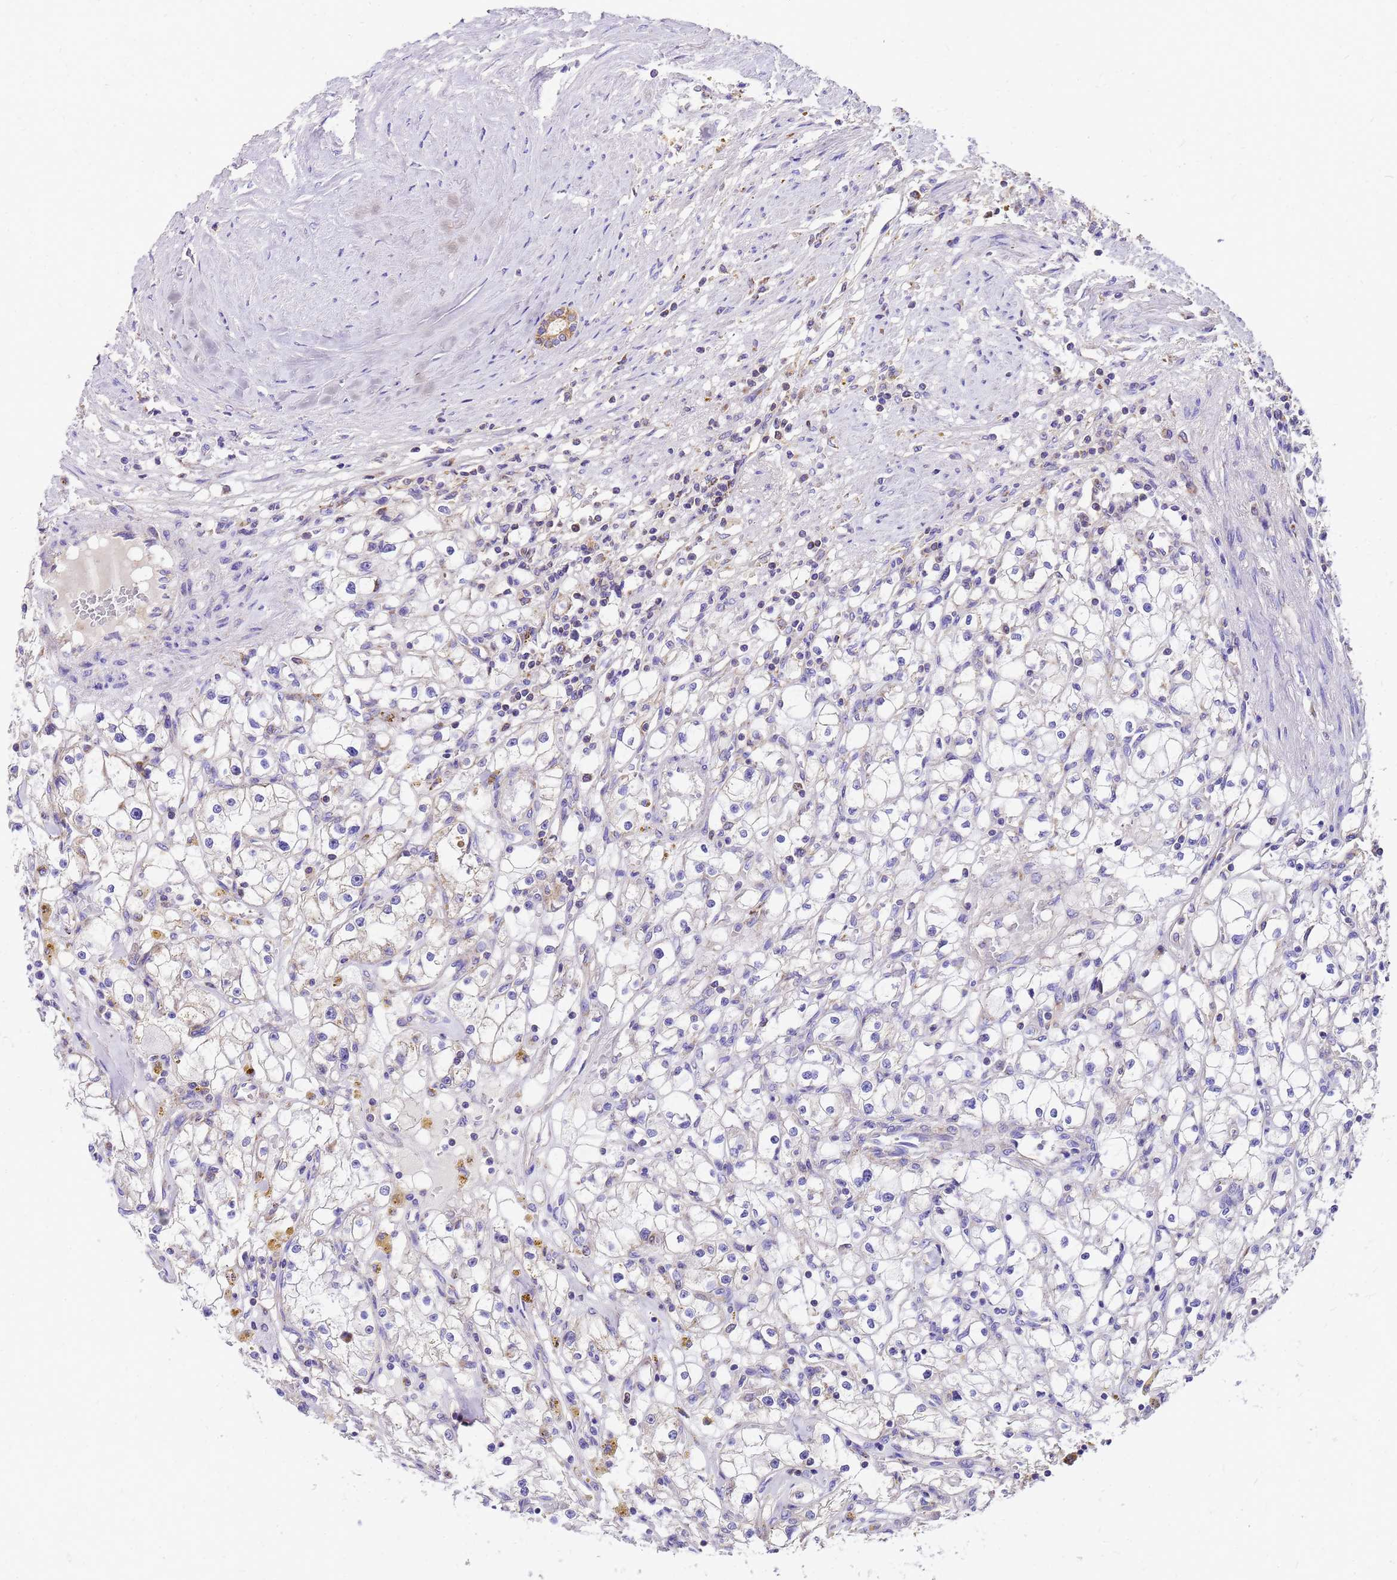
{"staining": {"intensity": "negative", "quantity": "none", "location": "none"}, "tissue": "renal cancer", "cell_type": "Tumor cells", "image_type": "cancer", "snomed": [{"axis": "morphology", "description": "Adenocarcinoma, NOS"}, {"axis": "topography", "description": "Kidney"}], "caption": "An immunohistochemistry (IHC) histopathology image of renal cancer (adenocarcinoma) is shown. There is no staining in tumor cells of renal cancer (adenocarcinoma). (DAB immunohistochemistry, high magnification).", "gene": "MRPS26", "patient": {"sex": "male", "age": 56}}